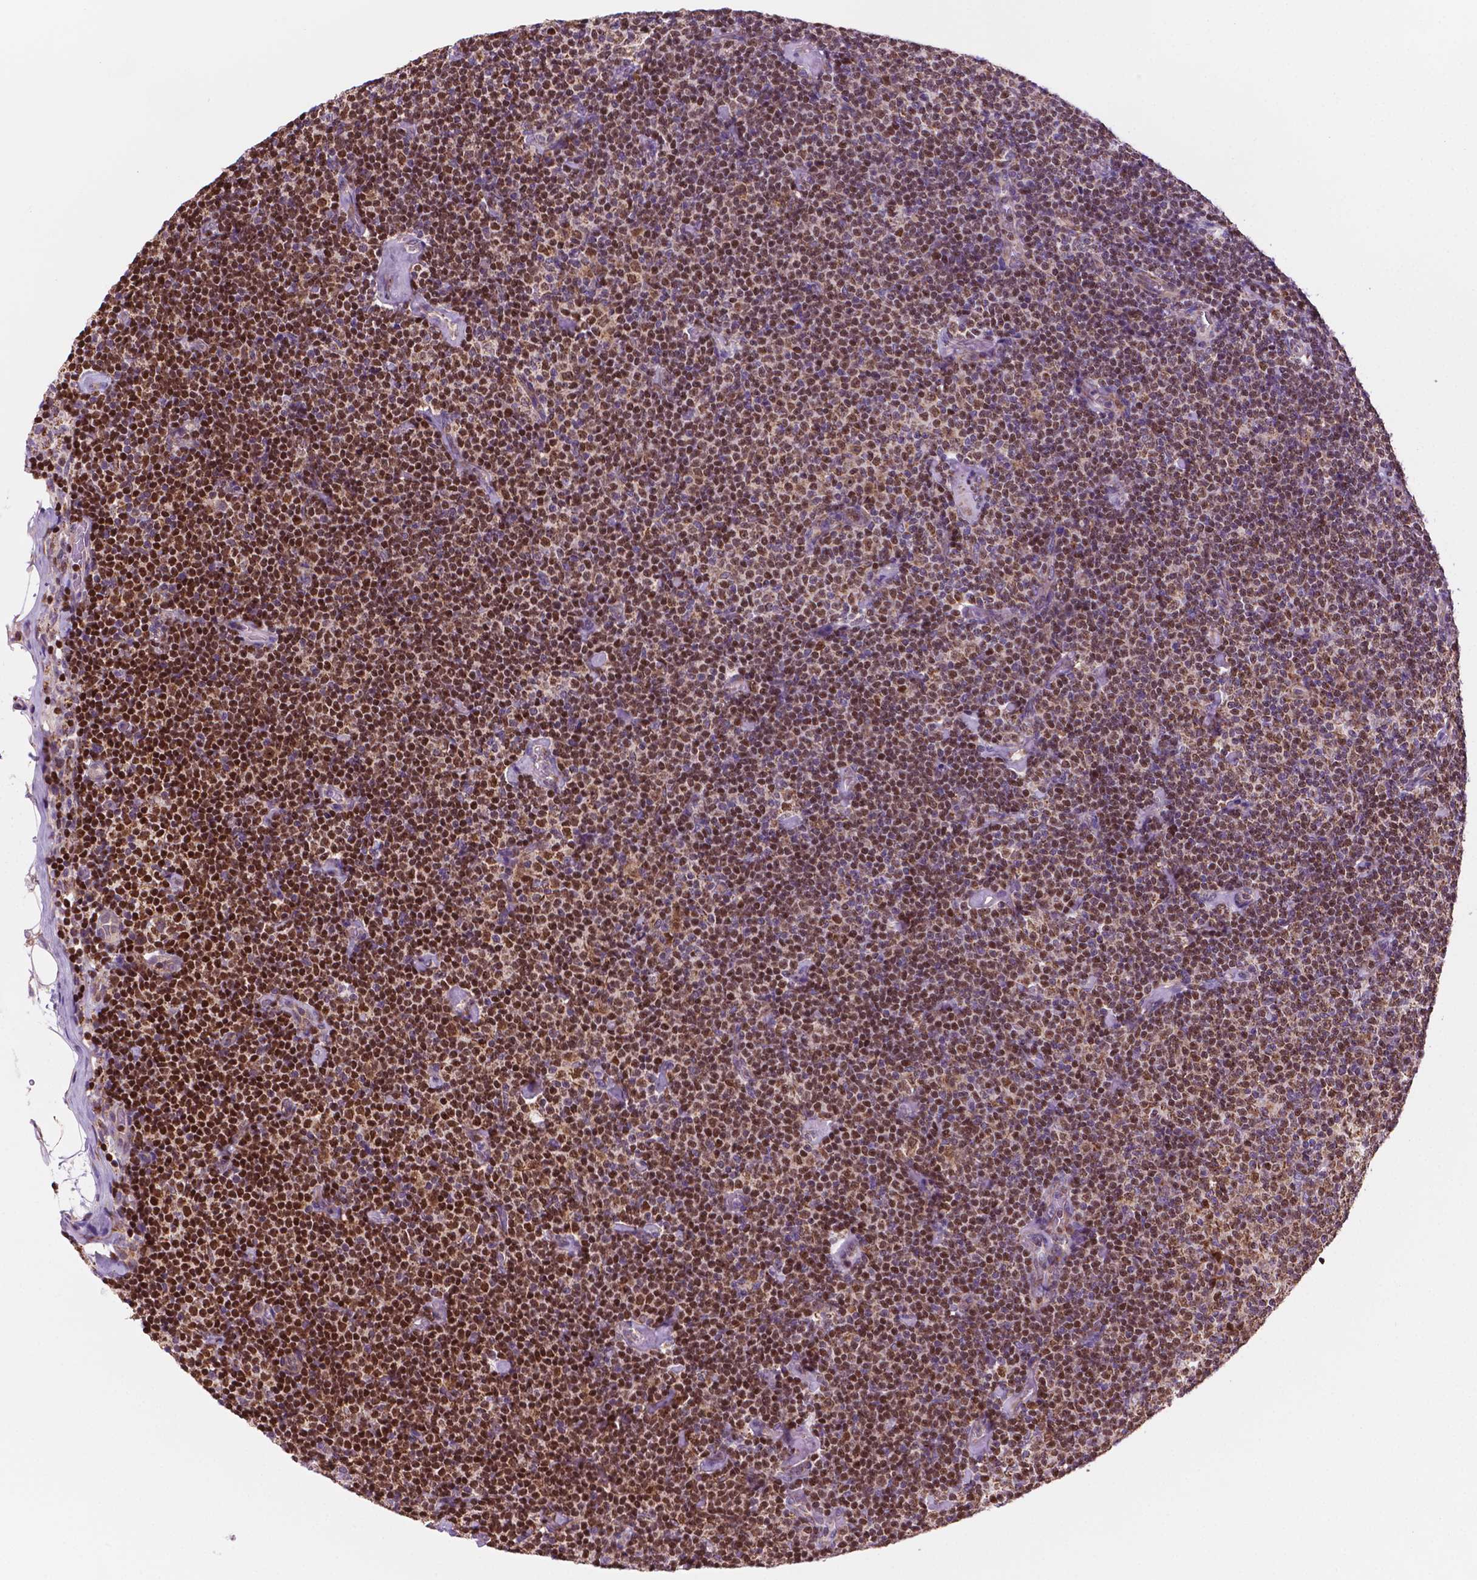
{"staining": {"intensity": "moderate", "quantity": ">75%", "location": "cytoplasmic/membranous,nuclear"}, "tissue": "lymphoma", "cell_type": "Tumor cells", "image_type": "cancer", "snomed": [{"axis": "morphology", "description": "Malignant lymphoma, non-Hodgkin's type, Low grade"}, {"axis": "topography", "description": "Lymph node"}], "caption": "There is medium levels of moderate cytoplasmic/membranous and nuclear expression in tumor cells of low-grade malignant lymphoma, non-Hodgkin's type, as demonstrated by immunohistochemical staining (brown color).", "gene": "GEMIN4", "patient": {"sex": "male", "age": 81}}